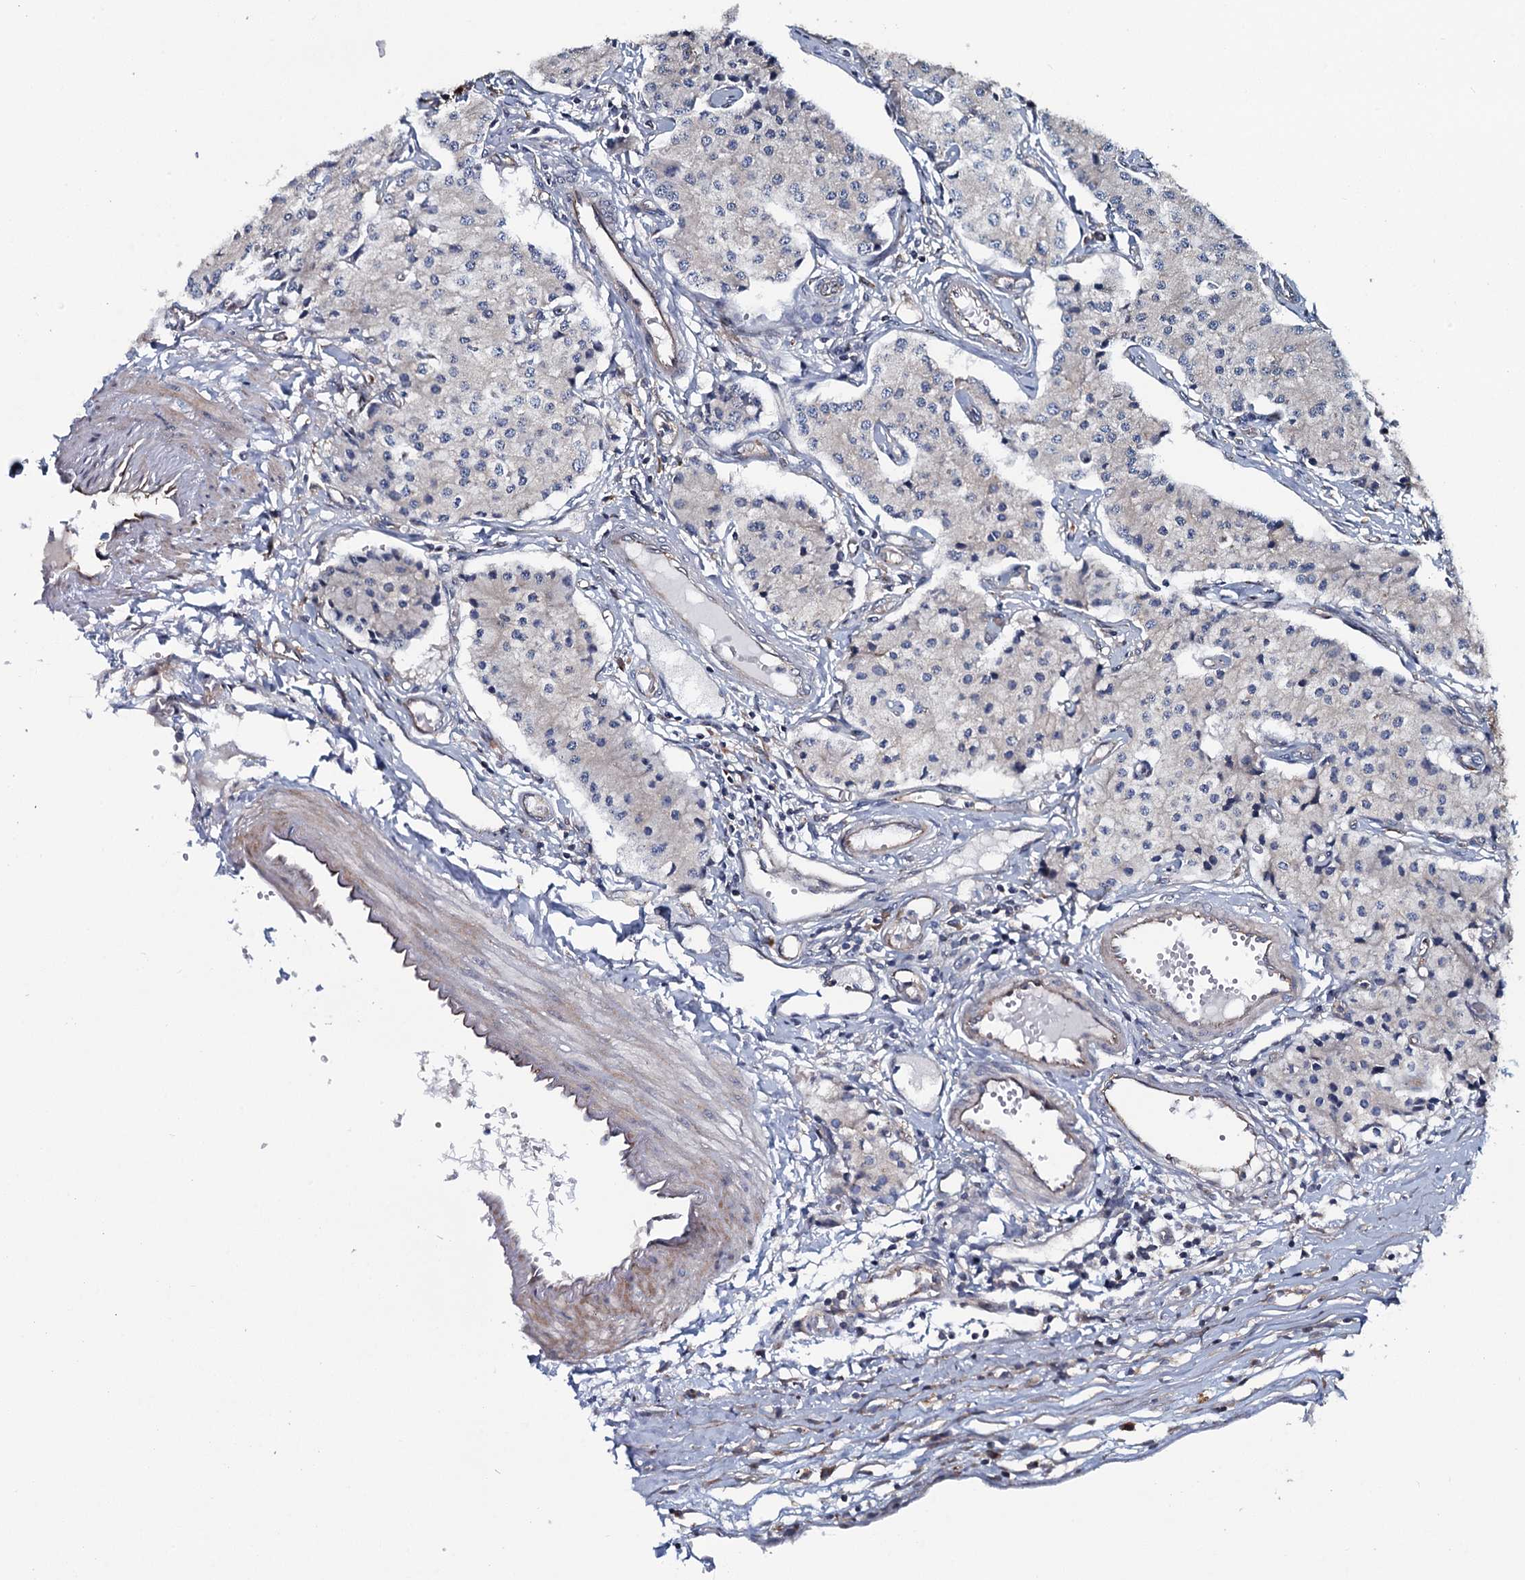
{"staining": {"intensity": "negative", "quantity": "none", "location": "none"}, "tissue": "carcinoid", "cell_type": "Tumor cells", "image_type": "cancer", "snomed": [{"axis": "morphology", "description": "Carcinoid, malignant, NOS"}, {"axis": "topography", "description": "Colon"}], "caption": "Immunohistochemistry (IHC) image of neoplastic tissue: carcinoid stained with DAB shows no significant protein positivity in tumor cells. Nuclei are stained in blue.", "gene": "TMEM151A", "patient": {"sex": "female", "age": 52}}